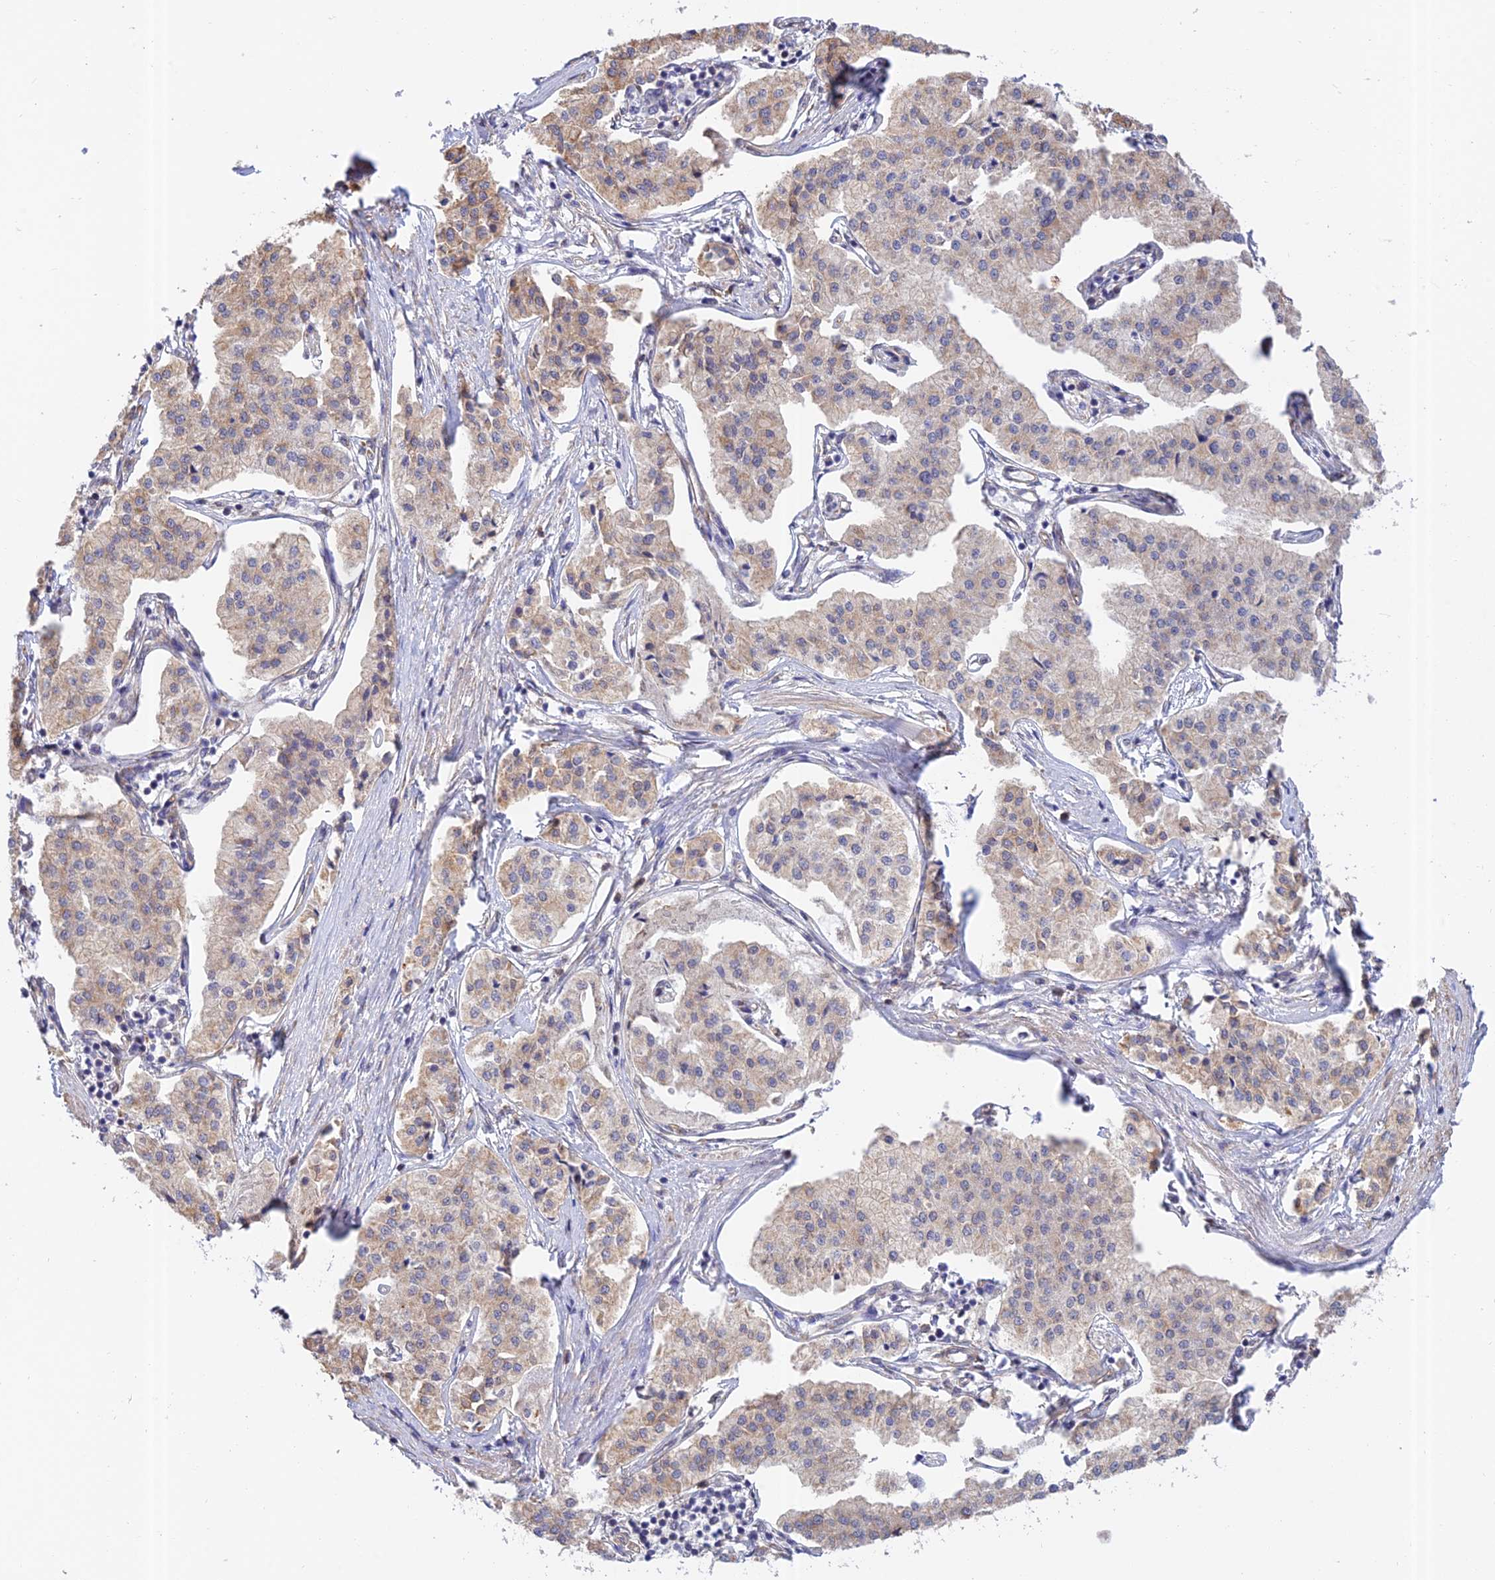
{"staining": {"intensity": "weak", "quantity": "25%-75%", "location": "cytoplasmic/membranous"}, "tissue": "pancreatic cancer", "cell_type": "Tumor cells", "image_type": "cancer", "snomed": [{"axis": "morphology", "description": "Adenocarcinoma, NOS"}, {"axis": "topography", "description": "Pancreas"}], "caption": "Immunohistochemical staining of human pancreatic cancer reveals low levels of weak cytoplasmic/membranous protein staining in approximately 25%-75% of tumor cells. The protein of interest is stained brown, and the nuclei are stained in blue (DAB (3,3'-diaminobenzidine) IHC with brightfield microscopy, high magnification).", "gene": "PAGR1", "patient": {"sex": "female", "age": 50}}